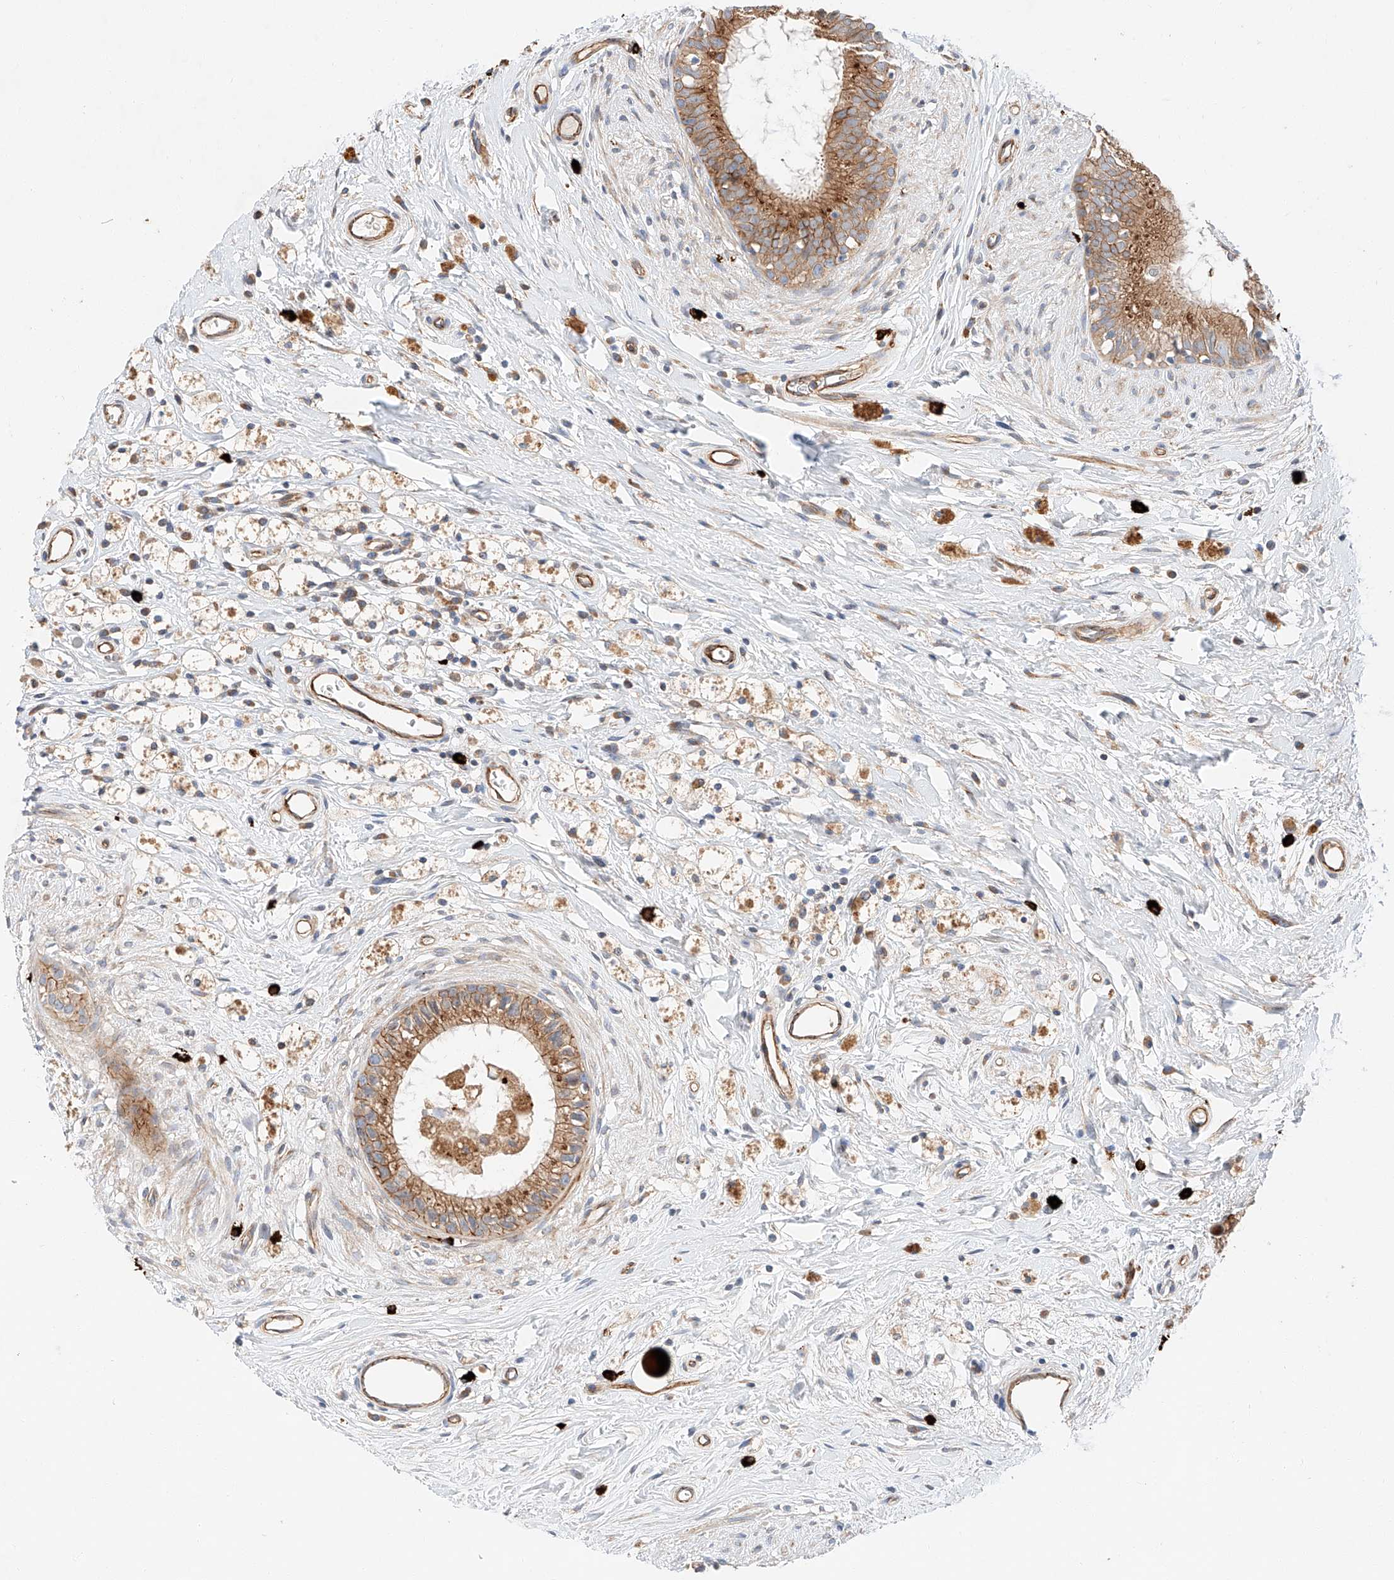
{"staining": {"intensity": "moderate", "quantity": ">75%", "location": "cytoplasmic/membranous"}, "tissue": "epididymis", "cell_type": "Glandular cells", "image_type": "normal", "snomed": [{"axis": "morphology", "description": "Normal tissue, NOS"}, {"axis": "topography", "description": "Epididymis"}], "caption": "High-magnification brightfield microscopy of benign epididymis stained with DAB (brown) and counterstained with hematoxylin (blue). glandular cells exhibit moderate cytoplasmic/membranous expression is appreciated in approximately>75% of cells.", "gene": "MINDY4", "patient": {"sex": "male", "age": 80}}